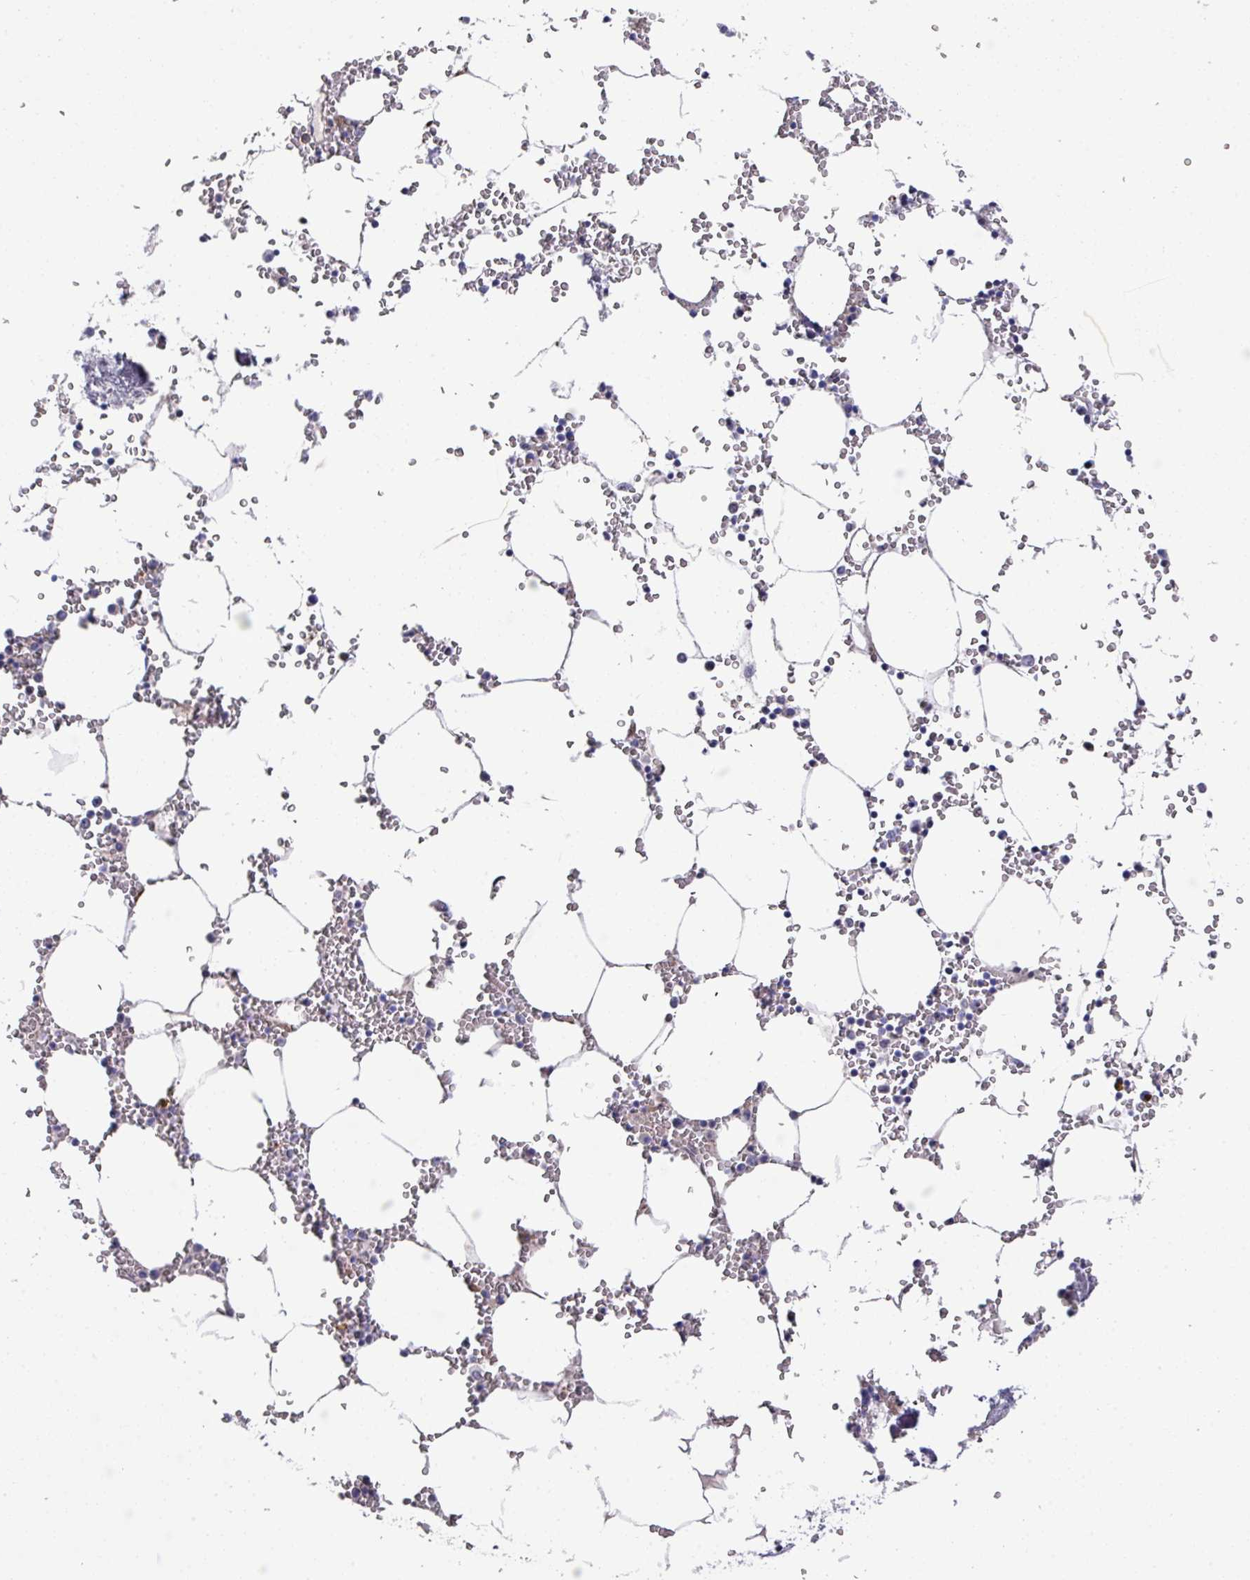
{"staining": {"intensity": "negative", "quantity": "none", "location": "none"}, "tissue": "bone marrow", "cell_type": "Hematopoietic cells", "image_type": "normal", "snomed": [{"axis": "morphology", "description": "Normal tissue, NOS"}, {"axis": "topography", "description": "Bone marrow"}], "caption": "There is no significant expression in hematopoietic cells of bone marrow. (DAB IHC, high magnification).", "gene": "PRR5", "patient": {"sex": "male", "age": 54}}